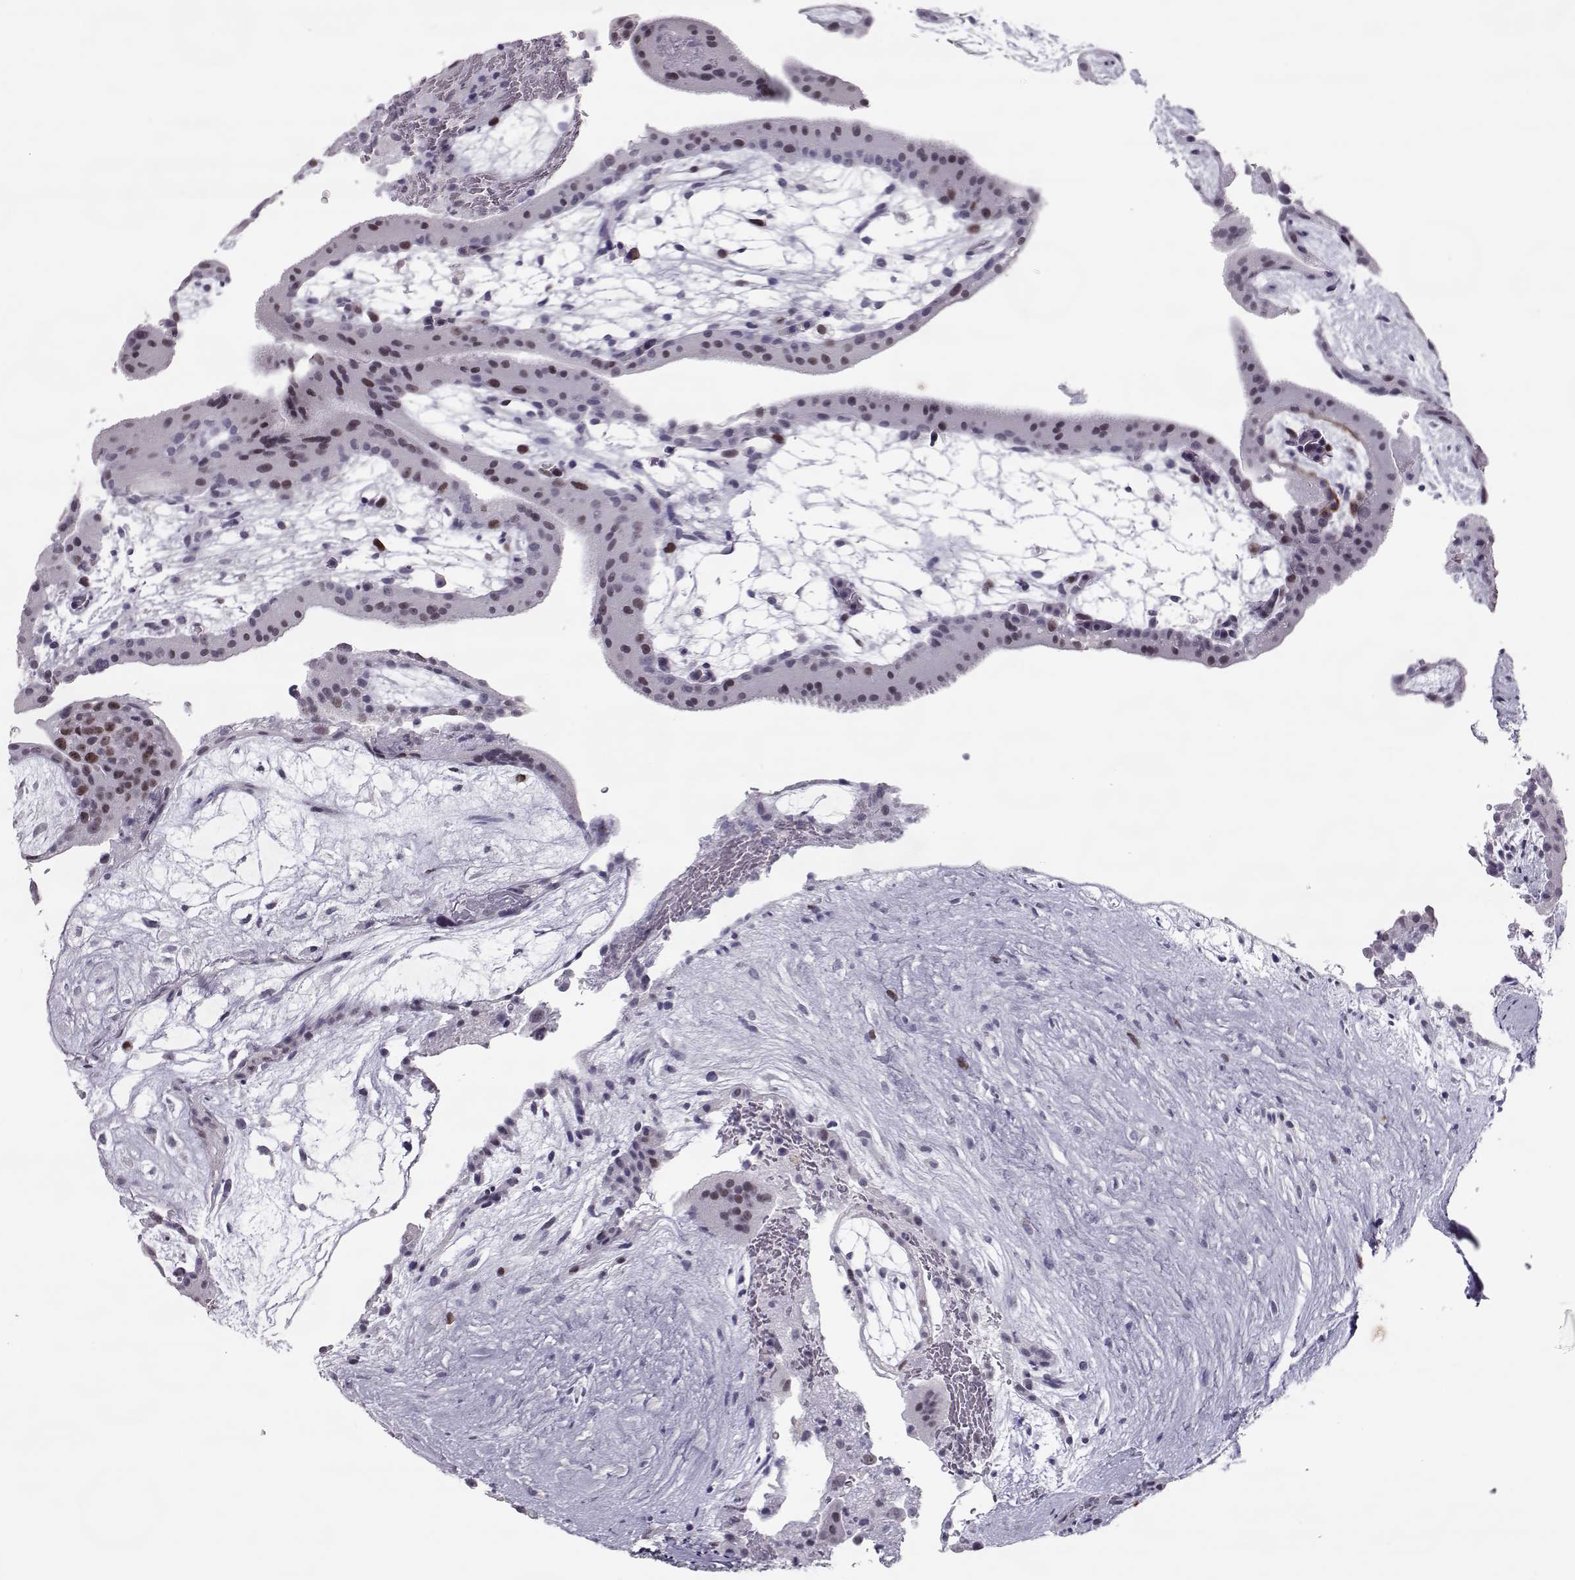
{"staining": {"intensity": "negative", "quantity": "none", "location": "none"}, "tissue": "placenta", "cell_type": "Decidual cells", "image_type": "normal", "snomed": [{"axis": "morphology", "description": "Normal tissue, NOS"}, {"axis": "topography", "description": "Placenta"}], "caption": "IHC histopathology image of normal placenta: placenta stained with DAB (3,3'-diaminobenzidine) reveals no significant protein staining in decidual cells.", "gene": "SGO1", "patient": {"sex": "female", "age": 19}}